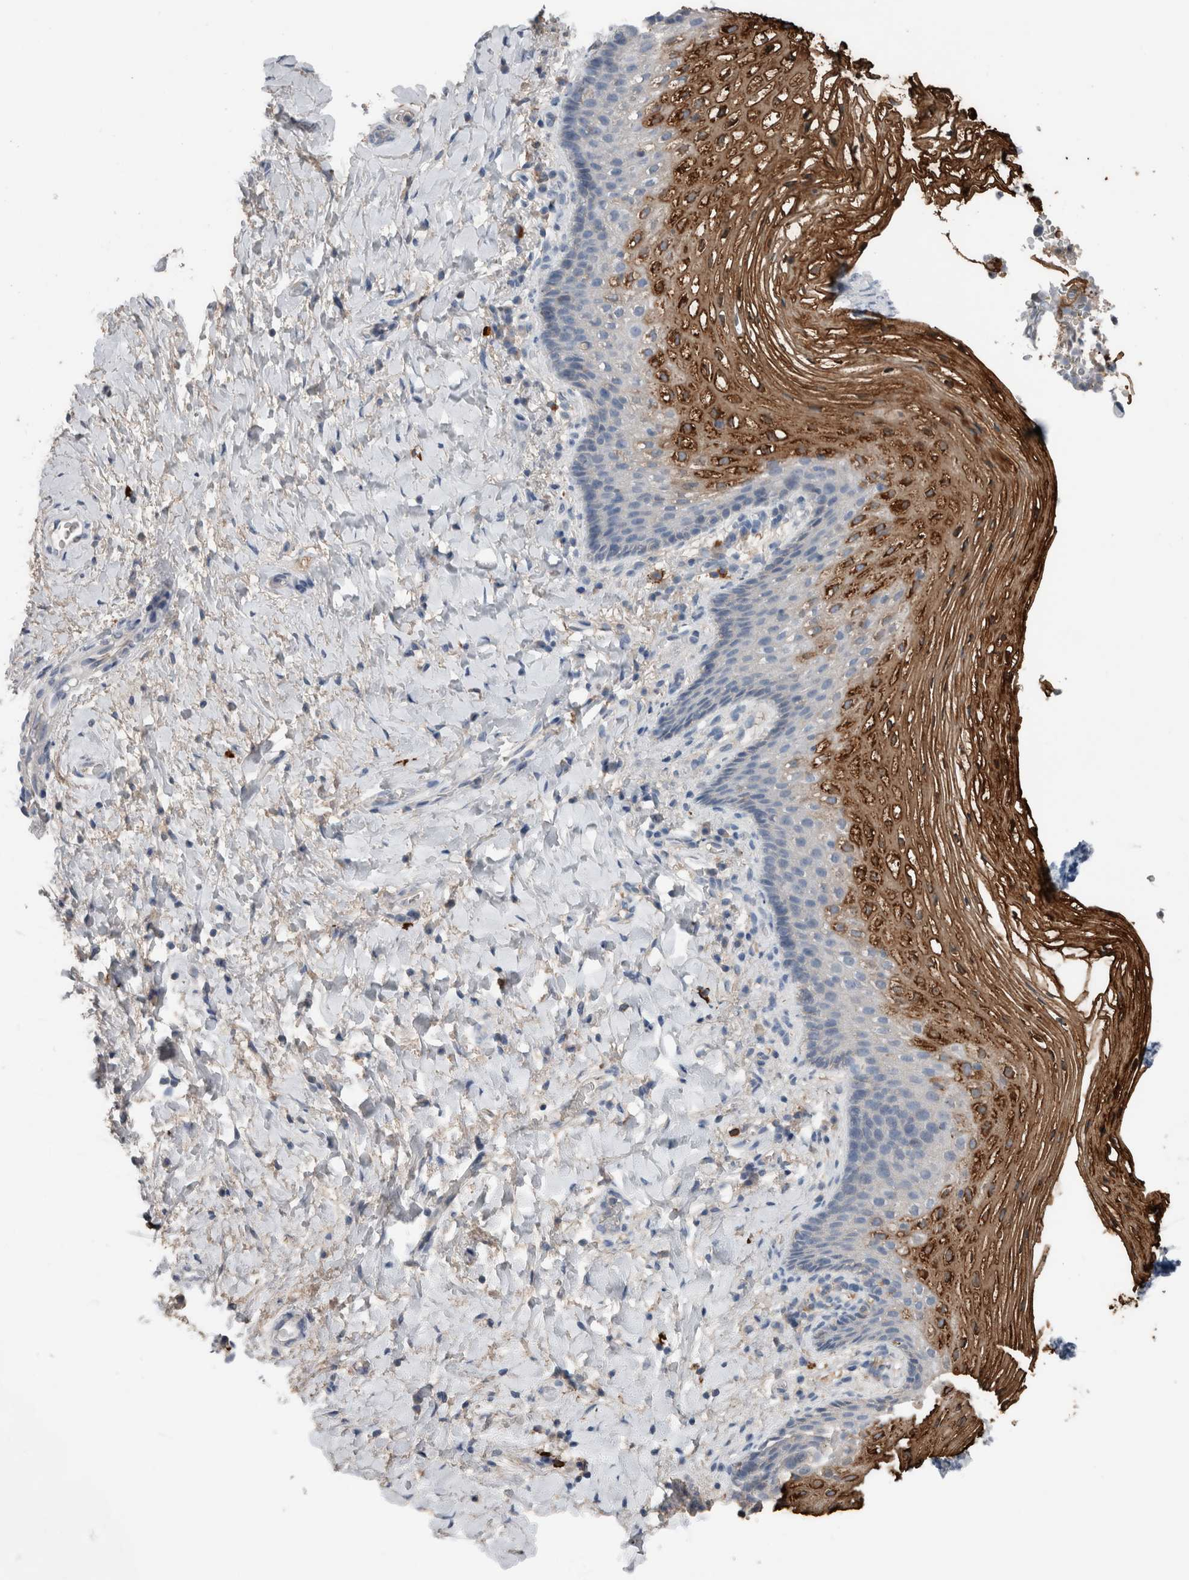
{"staining": {"intensity": "strong", "quantity": "<25%", "location": "cytoplasmic/membranous"}, "tissue": "vagina", "cell_type": "Squamous epithelial cells", "image_type": "normal", "snomed": [{"axis": "morphology", "description": "Normal tissue, NOS"}, {"axis": "topography", "description": "Vagina"}], "caption": "A medium amount of strong cytoplasmic/membranous staining is seen in about <25% of squamous epithelial cells in benign vagina. The protein of interest is shown in brown color, while the nuclei are stained blue.", "gene": "CRNN", "patient": {"sex": "female", "age": 60}}